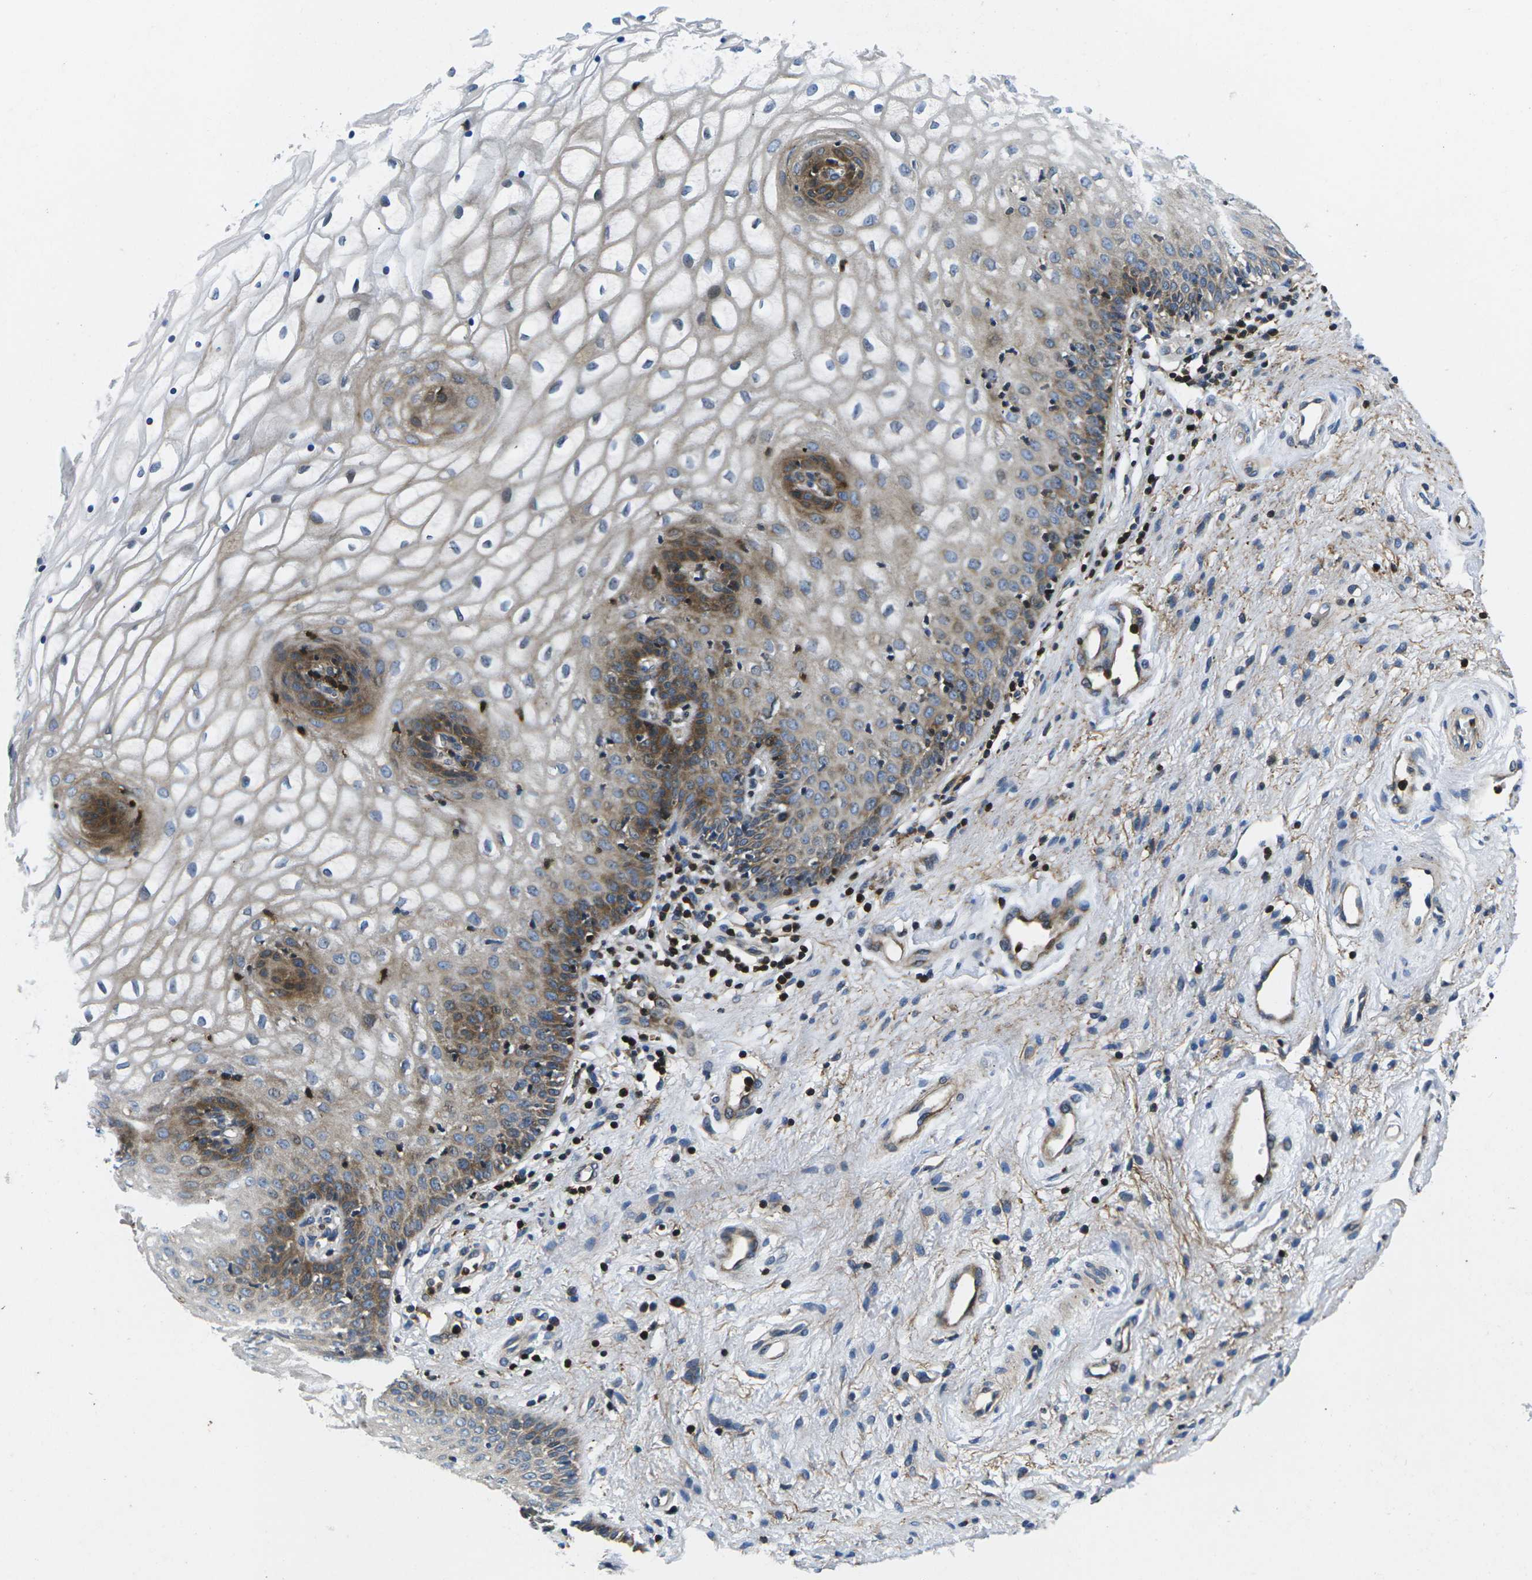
{"staining": {"intensity": "moderate", "quantity": "25%-75%", "location": "cytoplasmic/membranous"}, "tissue": "vagina", "cell_type": "Squamous epithelial cells", "image_type": "normal", "snomed": [{"axis": "morphology", "description": "Normal tissue, NOS"}, {"axis": "topography", "description": "Vagina"}], "caption": "The photomicrograph demonstrates staining of normal vagina, revealing moderate cytoplasmic/membranous protein expression (brown color) within squamous epithelial cells.", "gene": "PLCE1", "patient": {"sex": "female", "age": 34}}